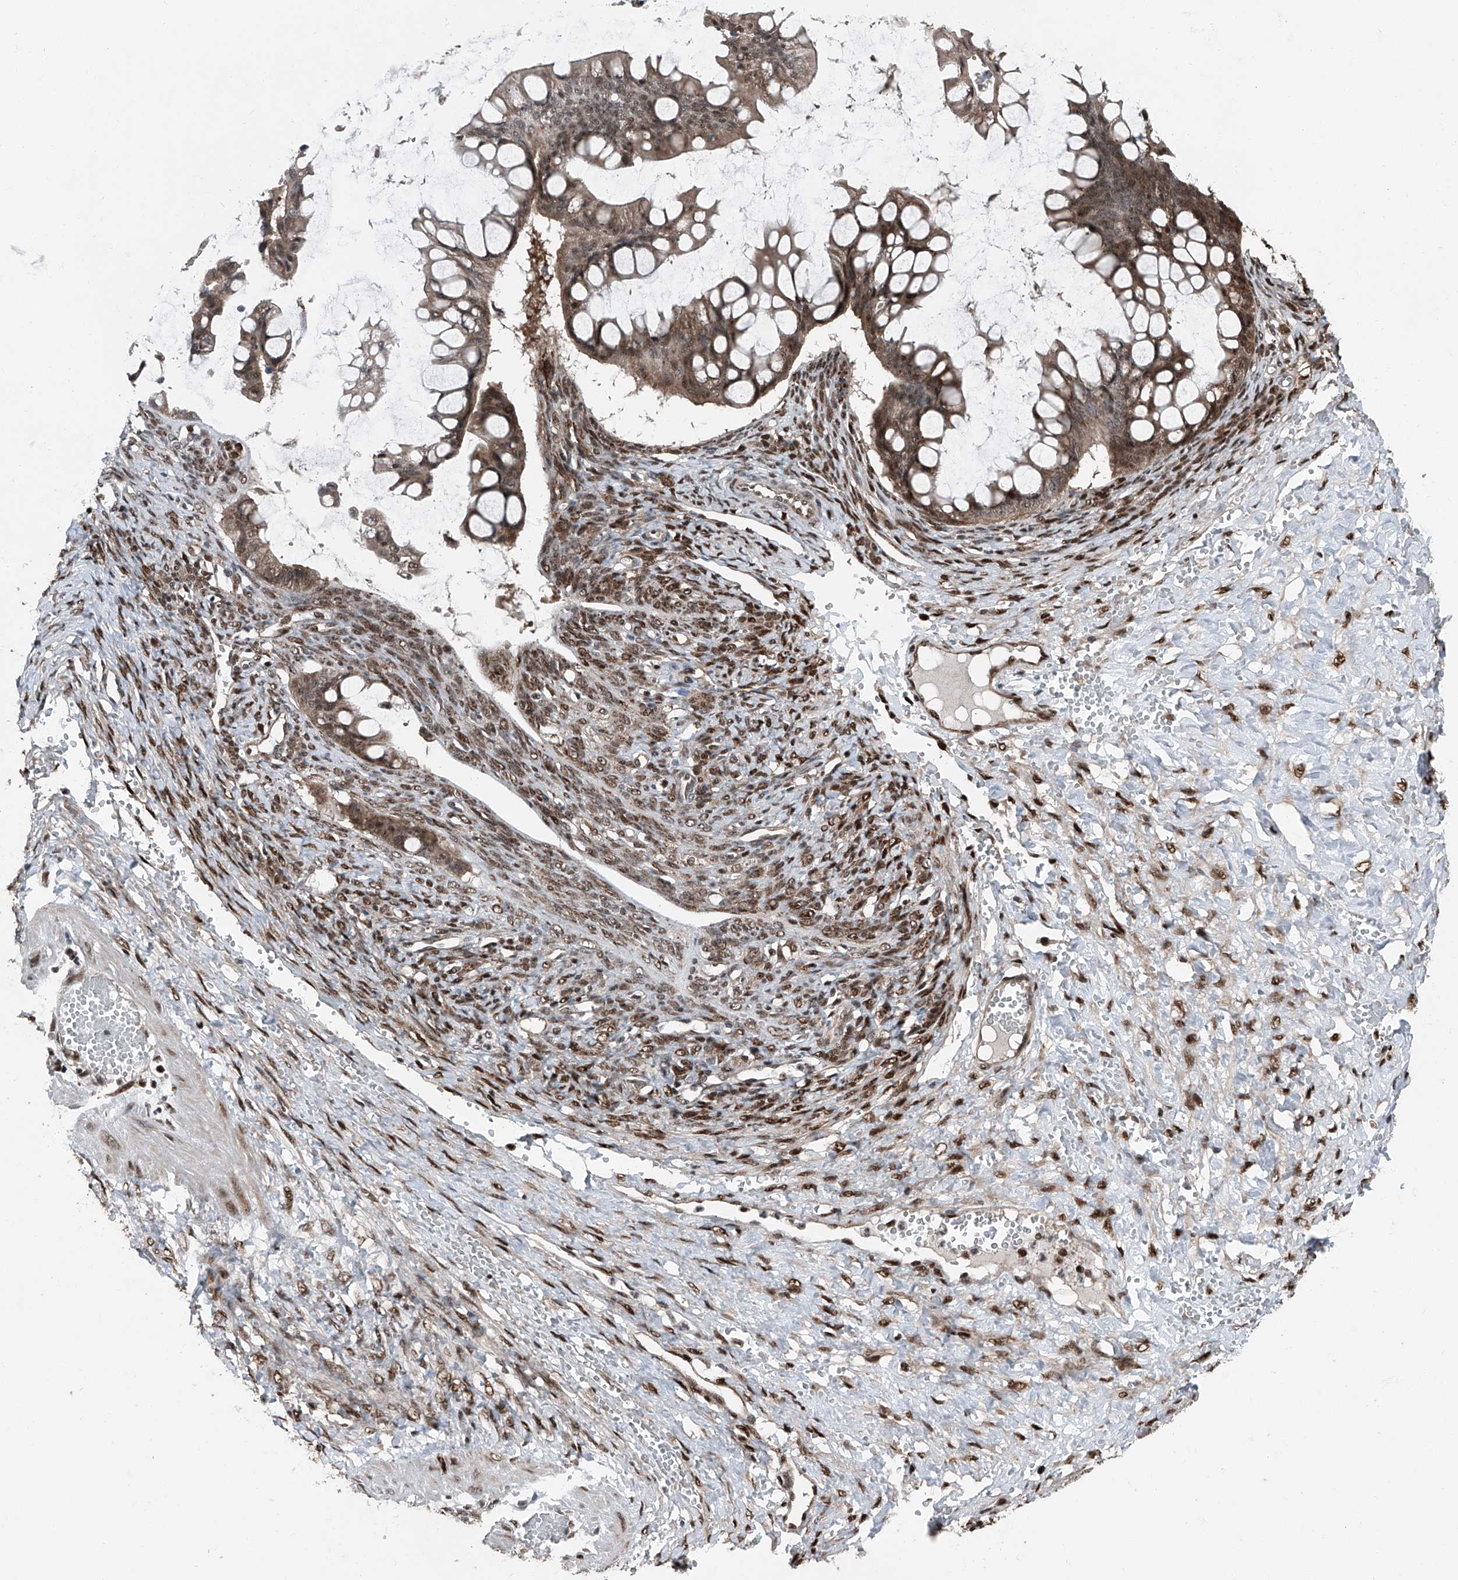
{"staining": {"intensity": "weak", "quantity": "25%-75%", "location": "cytoplasmic/membranous,nuclear"}, "tissue": "ovarian cancer", "cell_type": "Tumor cells", "image_type": "cancer", "snomed": [{"axis": "morphology", "description": "Cystadenocarcinoma, mucinous, NOS"}, {"axis": "topography", "description": "Ovary"}], "caption": "A low amount of weak cytoplasmic/membranous and nuclear staining is identified in approximately 25%-75% of tumor cells in ovarian cancer (mucinous cystadenocarcinoma) tissue. (Brightfield microscopy of DAB IHC at high magnification).", "gene": "FKBP5", "patient": {"sex": "female", "age": 73}}